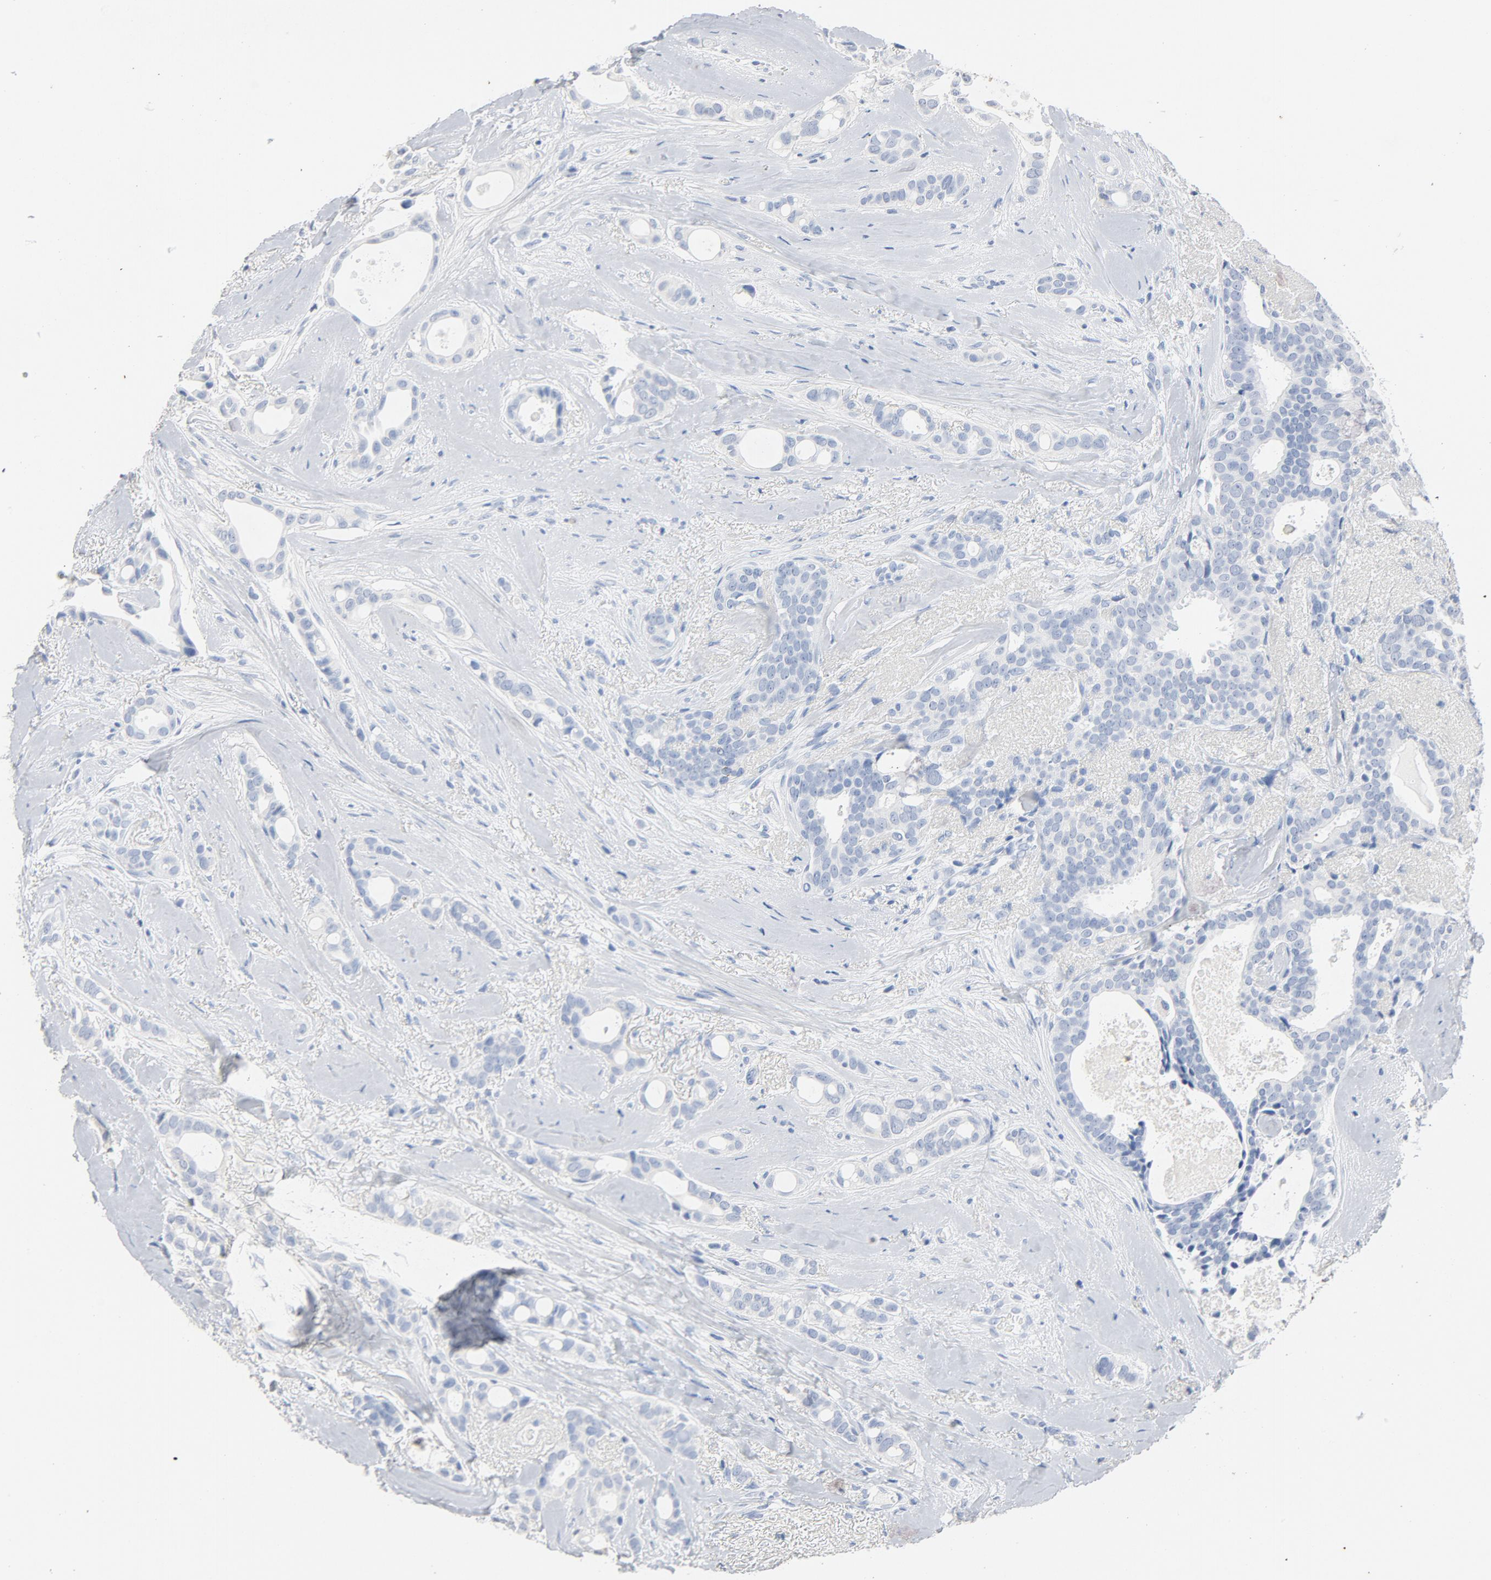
{"staining": {"intensity": "negative", "quantity": "none", "location": "none"}, "tissue": "breast cancer", "cell_type": "Tumor cells", "image_type": "cancer", "snomed": [{"axis": "morphology", "description": "Duct carcinoma"}, {"axis": "topography", "description": "Breast"}], "caption": "Immunohistochemical staining of human breast cancer (intraductal carcinoma) demonstrates no significant expression in tumor cells.", "gene": "PTPRB", "patient": {"sex": "female", "age": 54}}